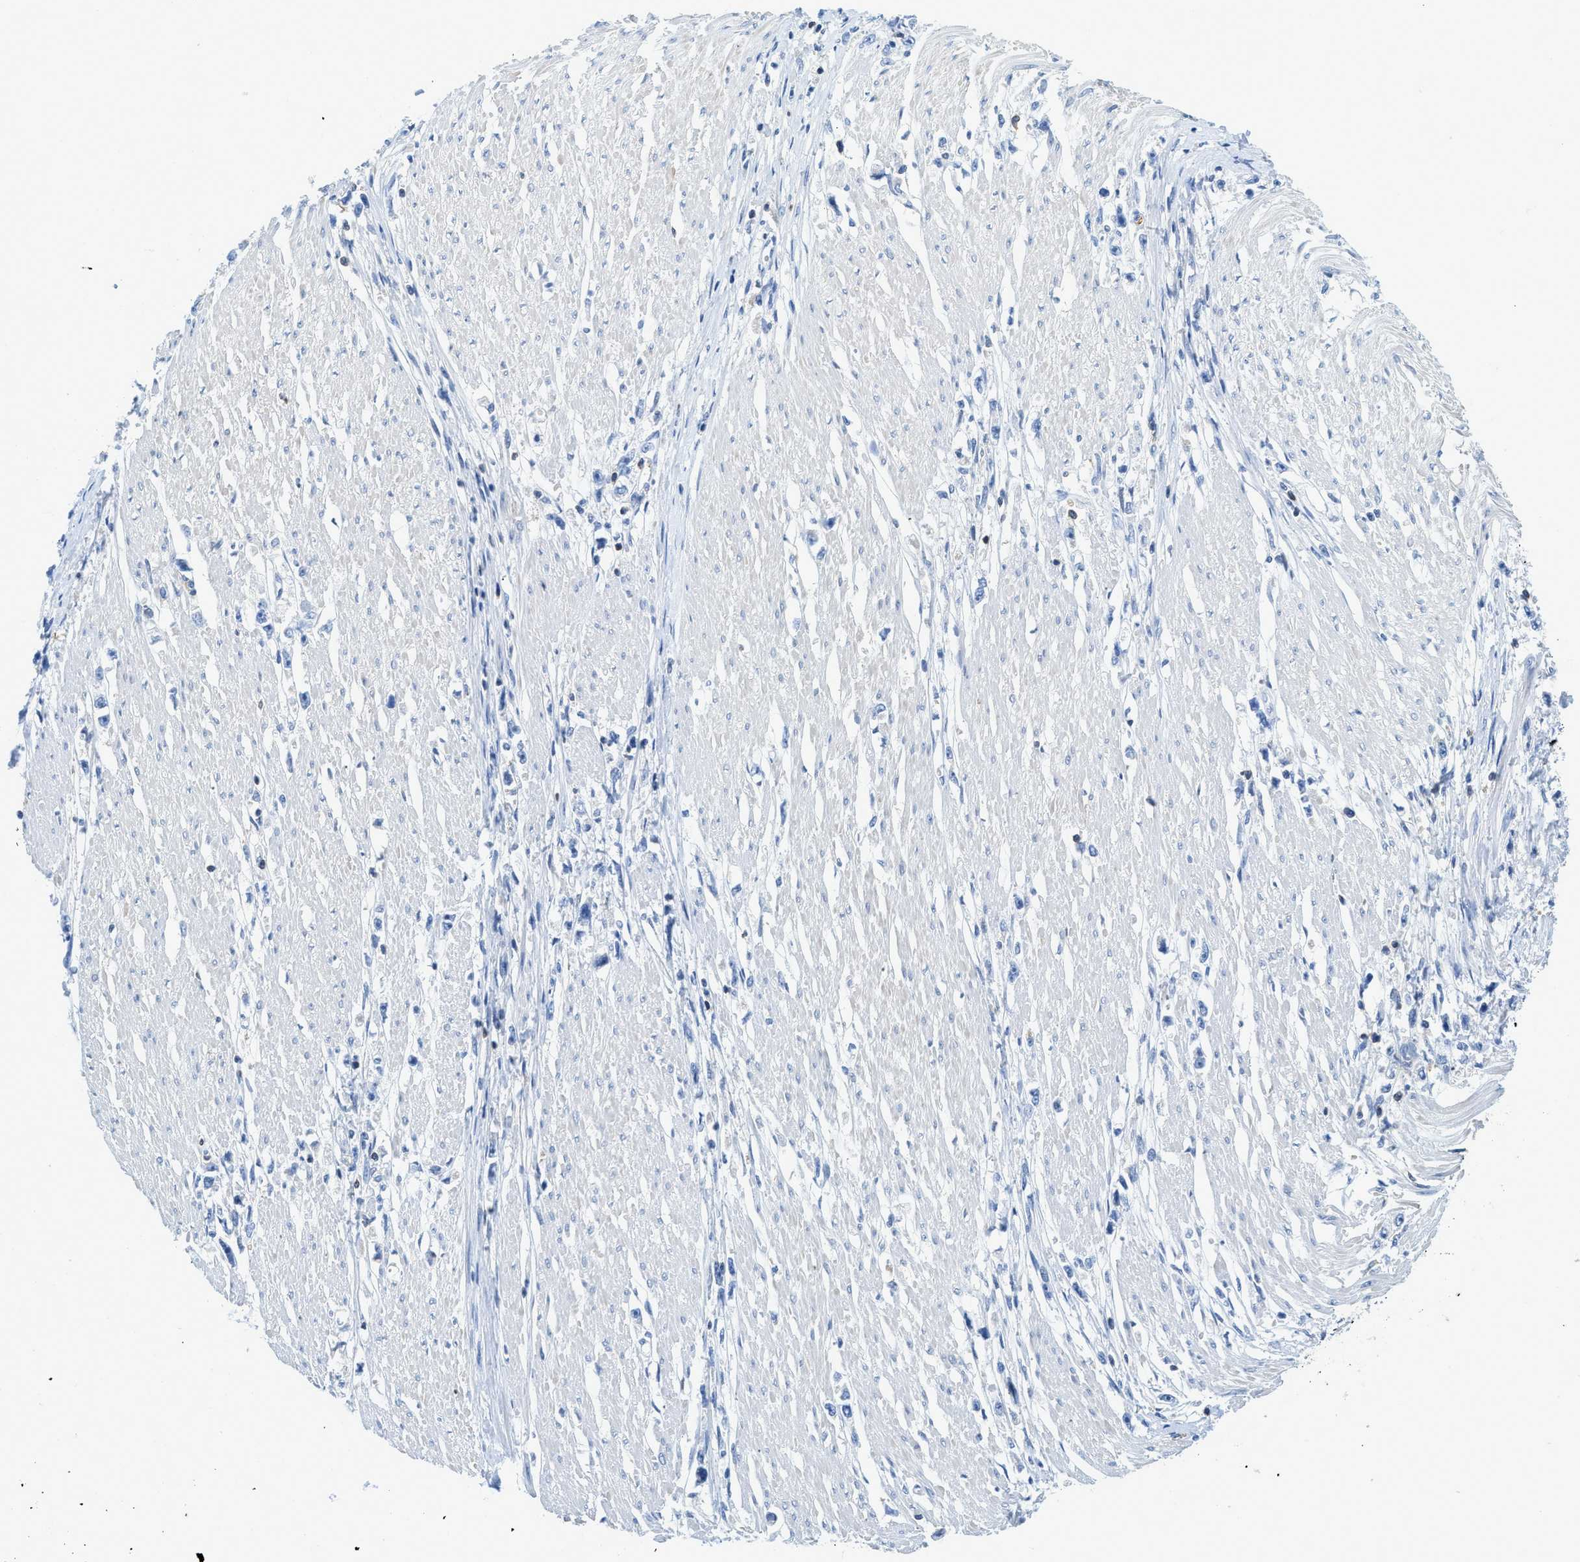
{"staining": {"intensity": "negative", "quantity": "none", "location": "none"}, "tissue": "stomach cancer", "cell_type": "Tumor cells", "image_type": "cancer", "snomed": [{"axis": "morphology", "description": "Adenocarcinoma, NOS"}, {"axis": "topography", "description": "Stomach"}], "caption": "The immunohistochemistry (IHC) image has no significant positivity in tumor cells of stomach cancer (adenocarcinoma) tissue.", "gene": "FAM151A", "patient": {"sex": "female", "age": 59}}